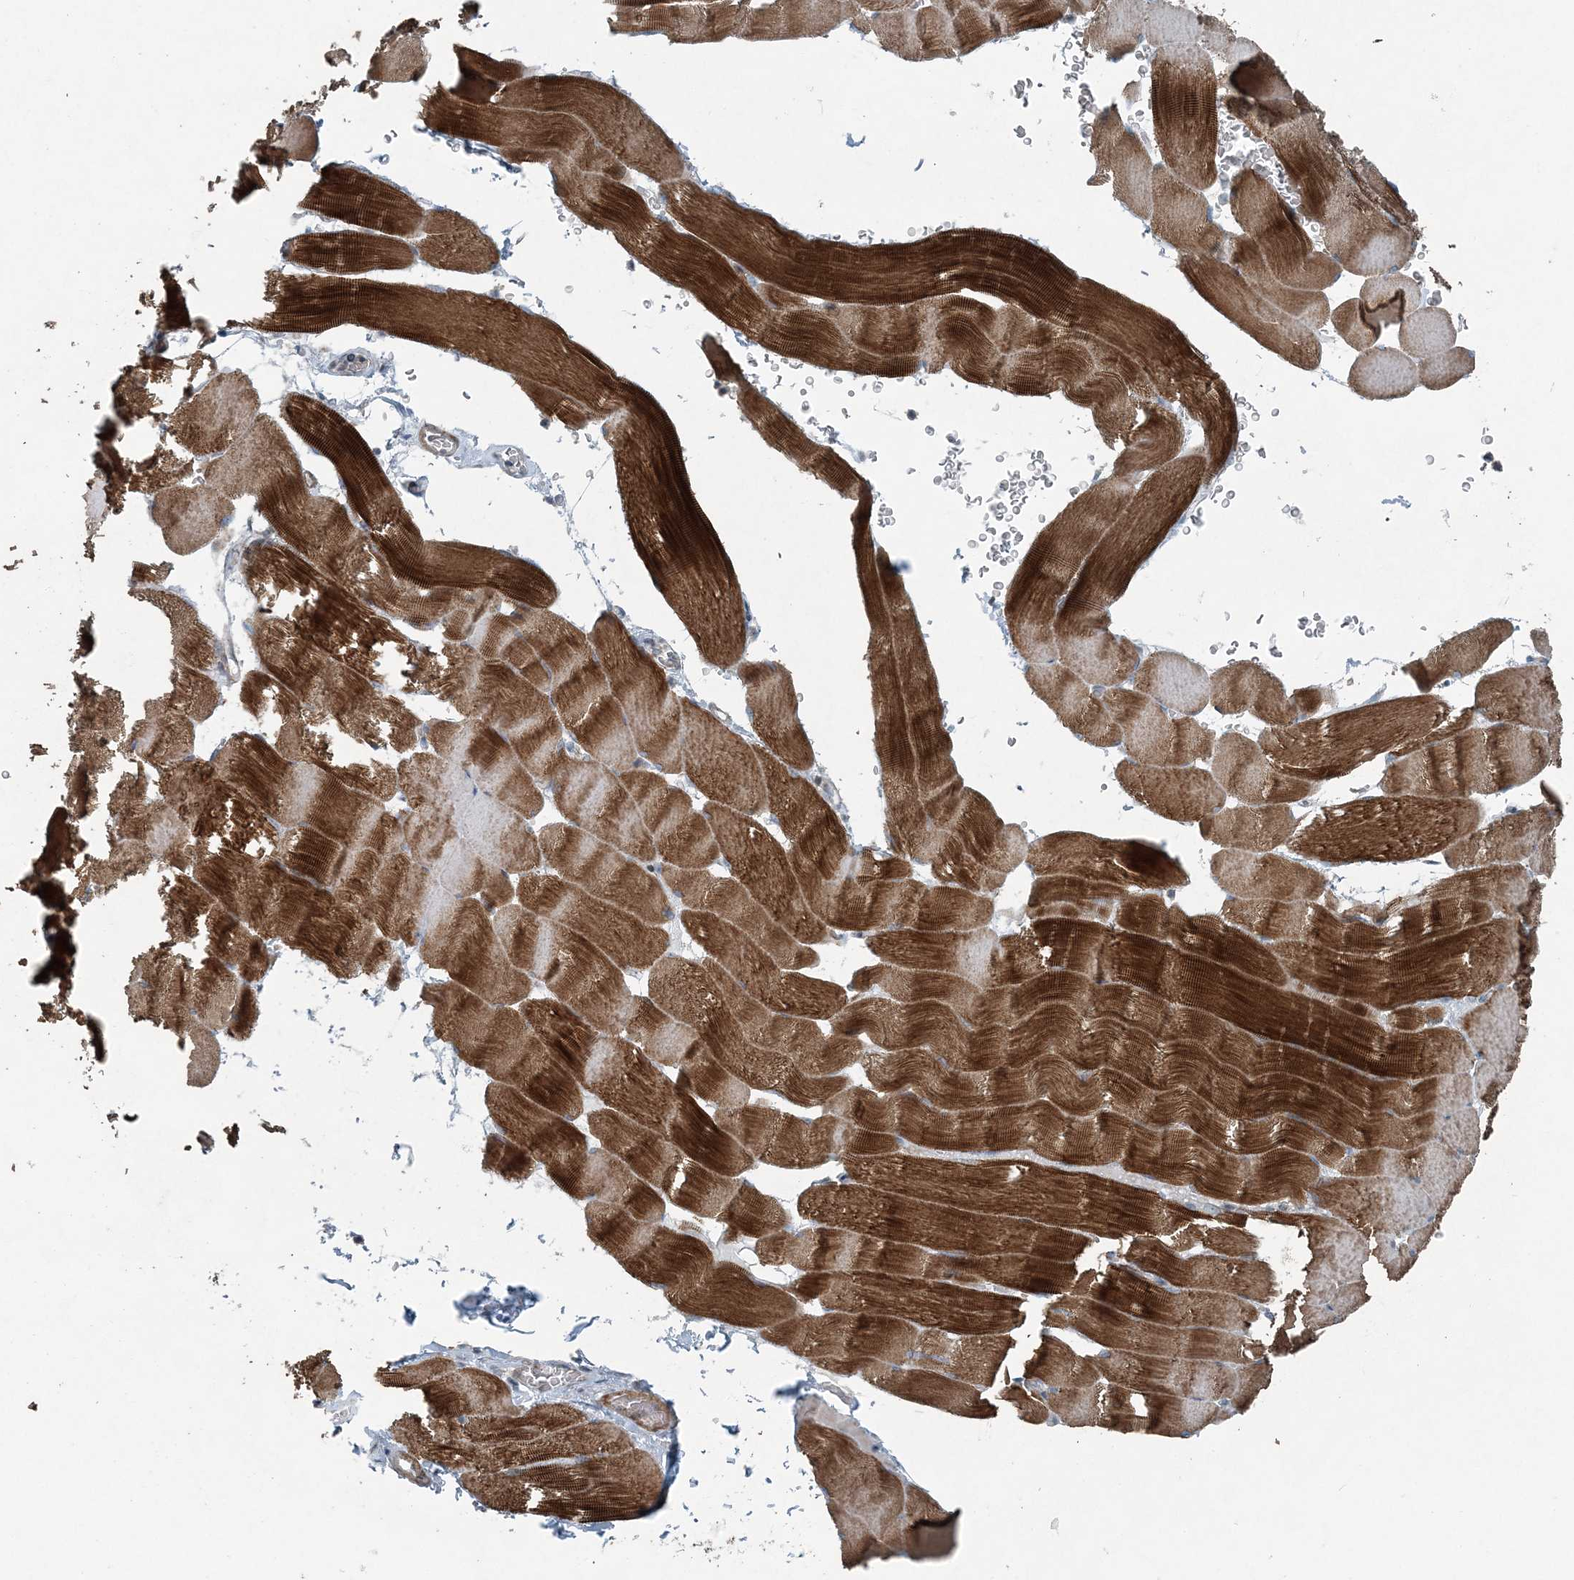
{"staining": {"intensity": "strong", "quantity": ">75%", "location": "cytoplasmic/membranous"}, "tissue": "skeletal muscle", "cell_type": "Myocytes", "image_type": "normal", "snomed": [{"axis": "morphology", "description": "Normal tissue, NOS"}, {"axis": "topography", "description": "Skeletal muscle"}], "caption": "IHC of normal human skeletal muscle displays high levels of strong cytoplasmic/membranous expression in approximately >75% of myocytes. Nuclei are stained in blue.", "gene": "GCC2", "patient": {"sex": "male", "age": 62}}